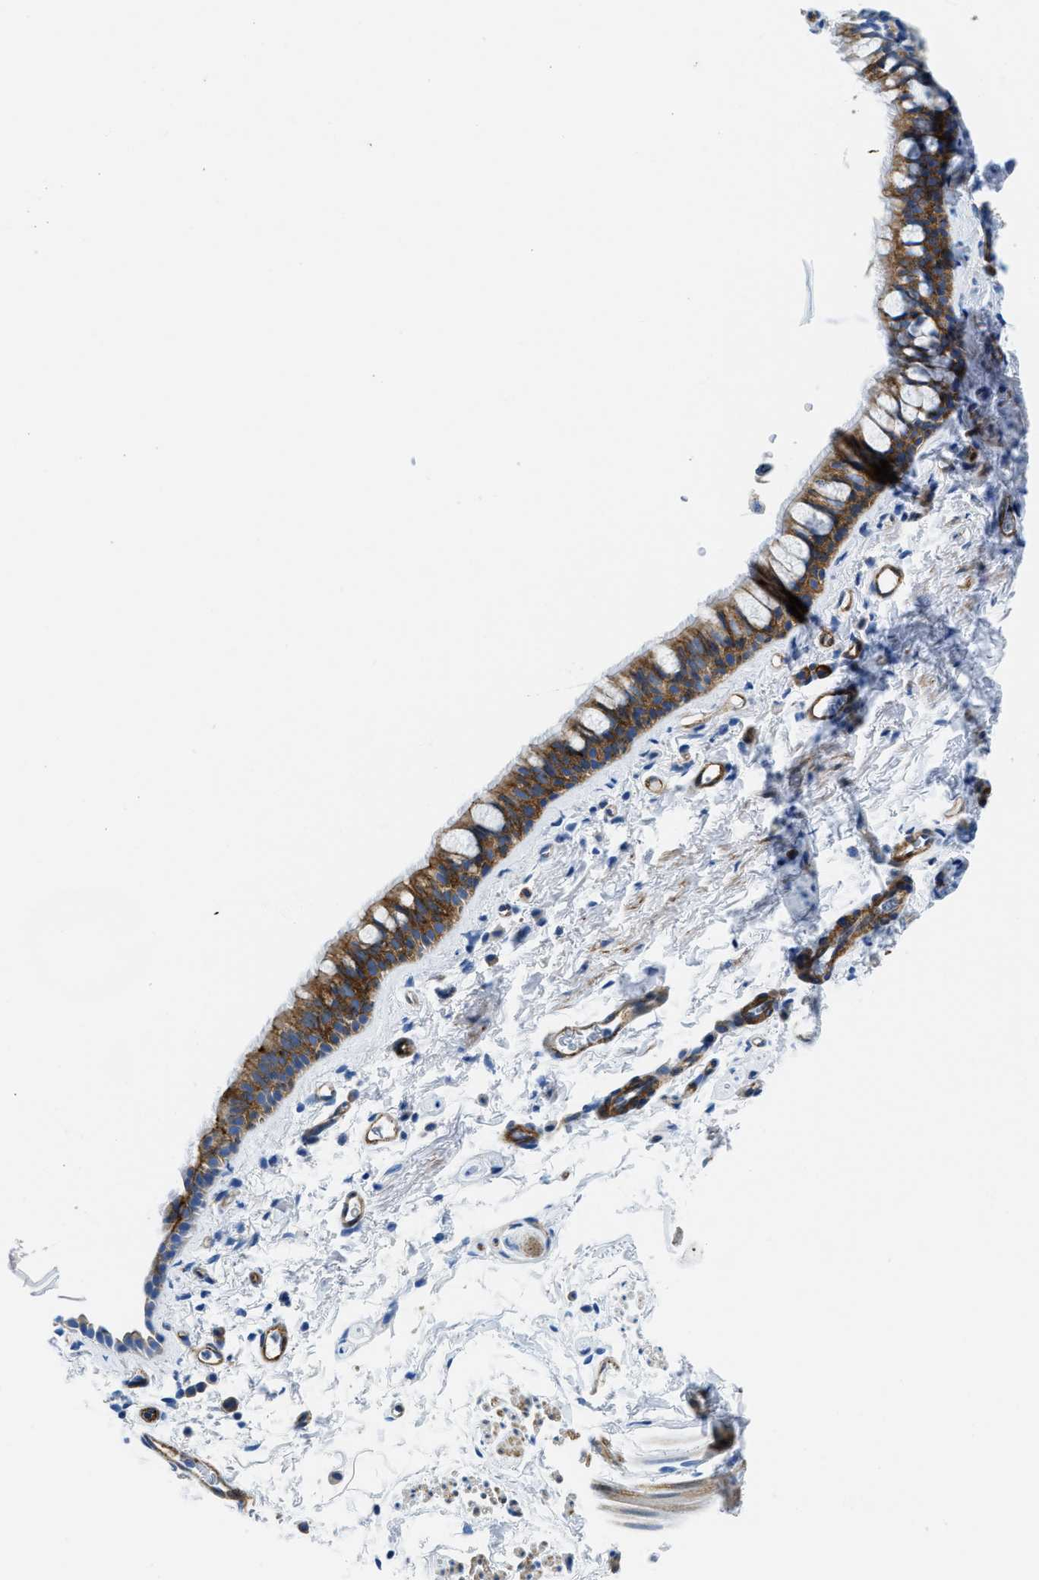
{"staining": {"intensity": "moderate", "quantity": ">75%", "location": "cytoplasmic/membranous"}, "tissue": "bronchus", "cell_type": "Respiratory epithelial cells", "image_type": "normal", "snomed": [{"axis": "morphology", "description": "Normal tissue, NOS"}, {"axis": "morphology", "description": "Malignant melanoma, Metastatic site"}, {"axis": "topography", "description": "Bronchus"}, {"axis": "topography", "description": "Lung"}], "caption": "Protein staining demonstrates moderate cytoplasmic/membranous expression in about >75% of respiratory epithelial cells in unremarkable bronchus.", "gene": "CUTA", "patient": {"sex": "male", "age": 64}}